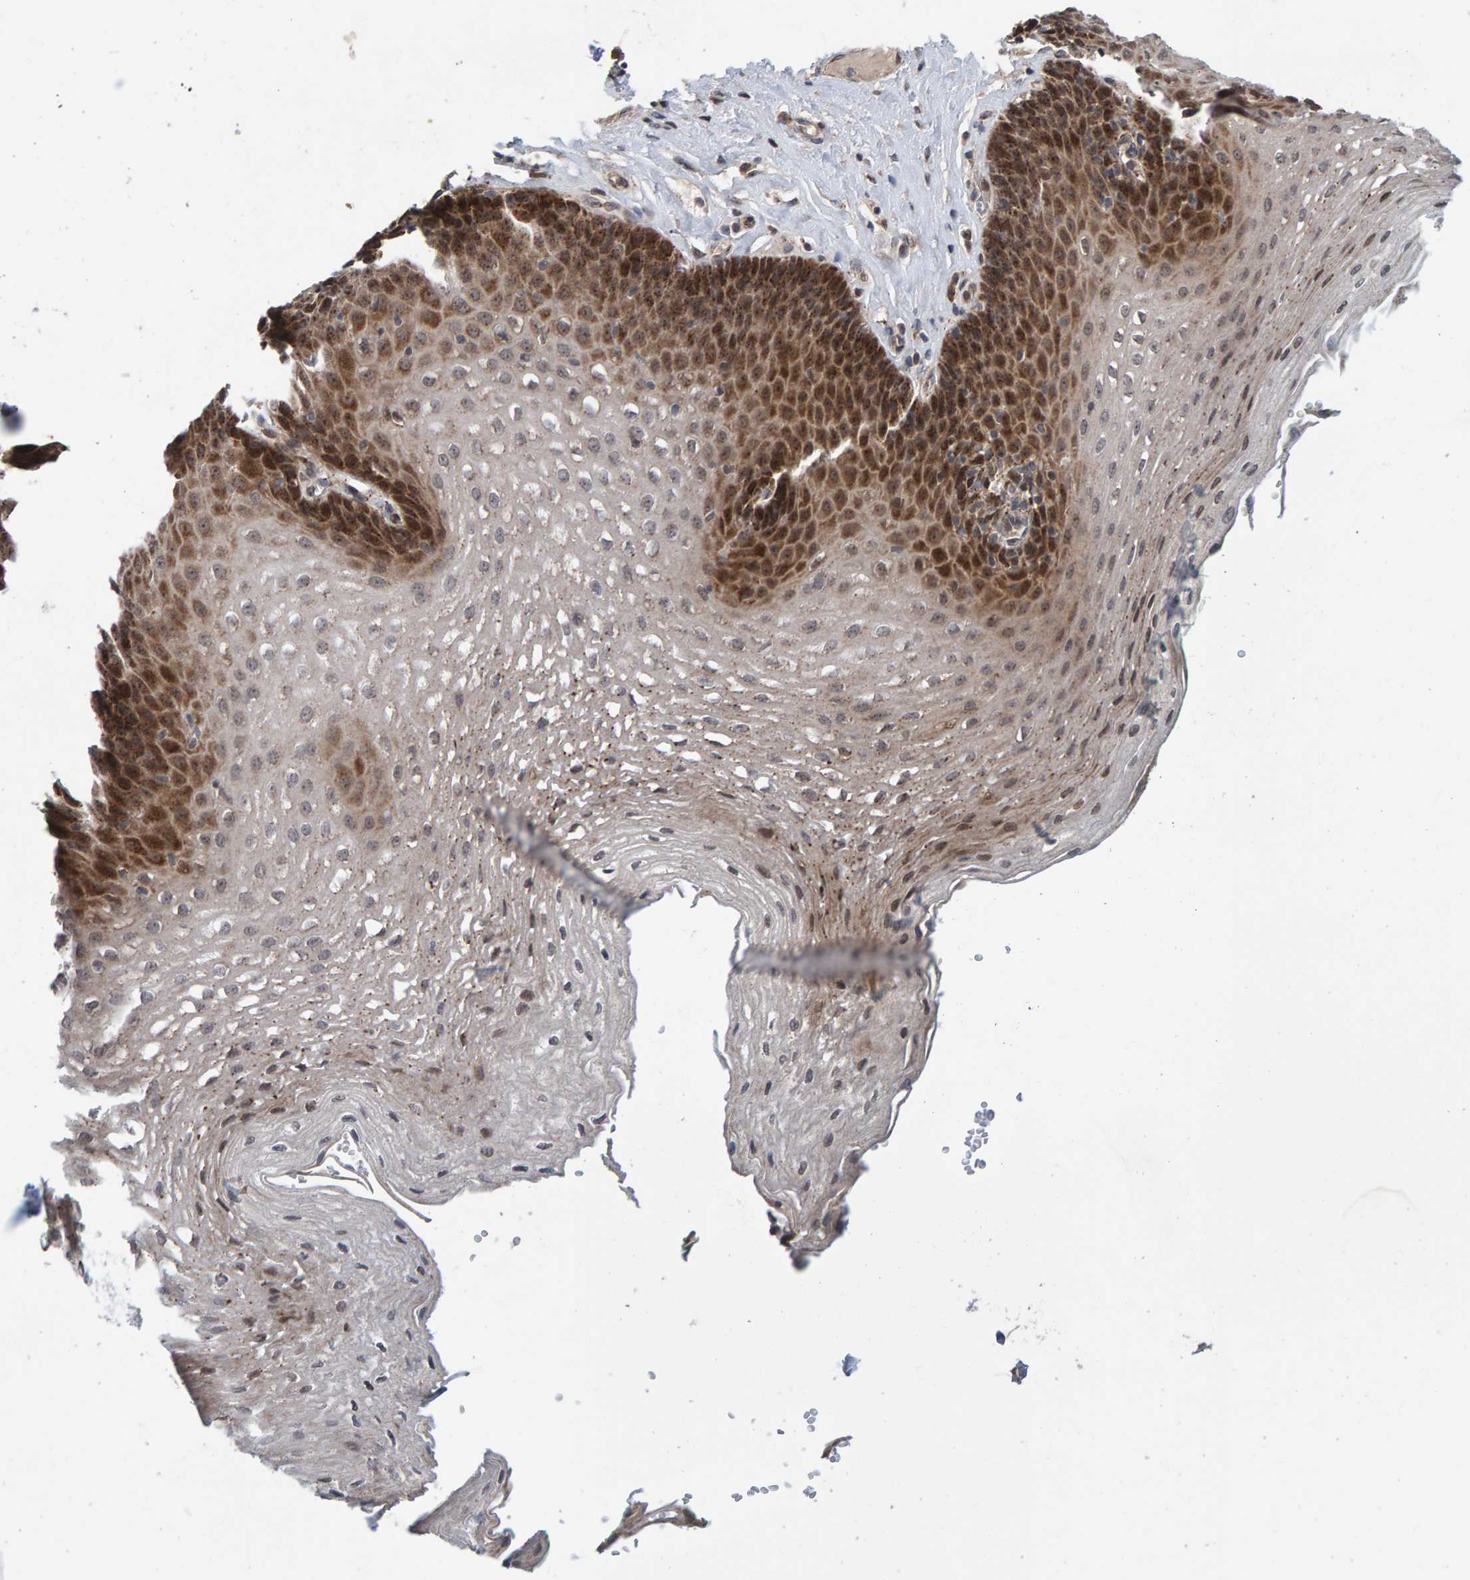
{"staining": {"intensity": "moderate", "quantity": ">75%", "location": "cytoplasmic/membranous,nuclear"}, "tissue": "esophagus", "cell_type": "Squamous epithelial cells", "image_type": "normal", "snomed": [{"axis": "morphology", "description": "Normal tissue, NOS"}, {"axis": "topography", "description": "Esophagus"}], "caption": "DAB immunohistochemical staining of benign human esophagus reveals moderate cytoplasmic/membranous,nuclear protein positivity in about >75% of squamous epithelial cells. Using DAB (brown) and hematoxylin (blue) stains, captured at high magnification using brightfield microscopy.", "gene": "CCDC25", "patient": {"sex": "female", "age": 66}}